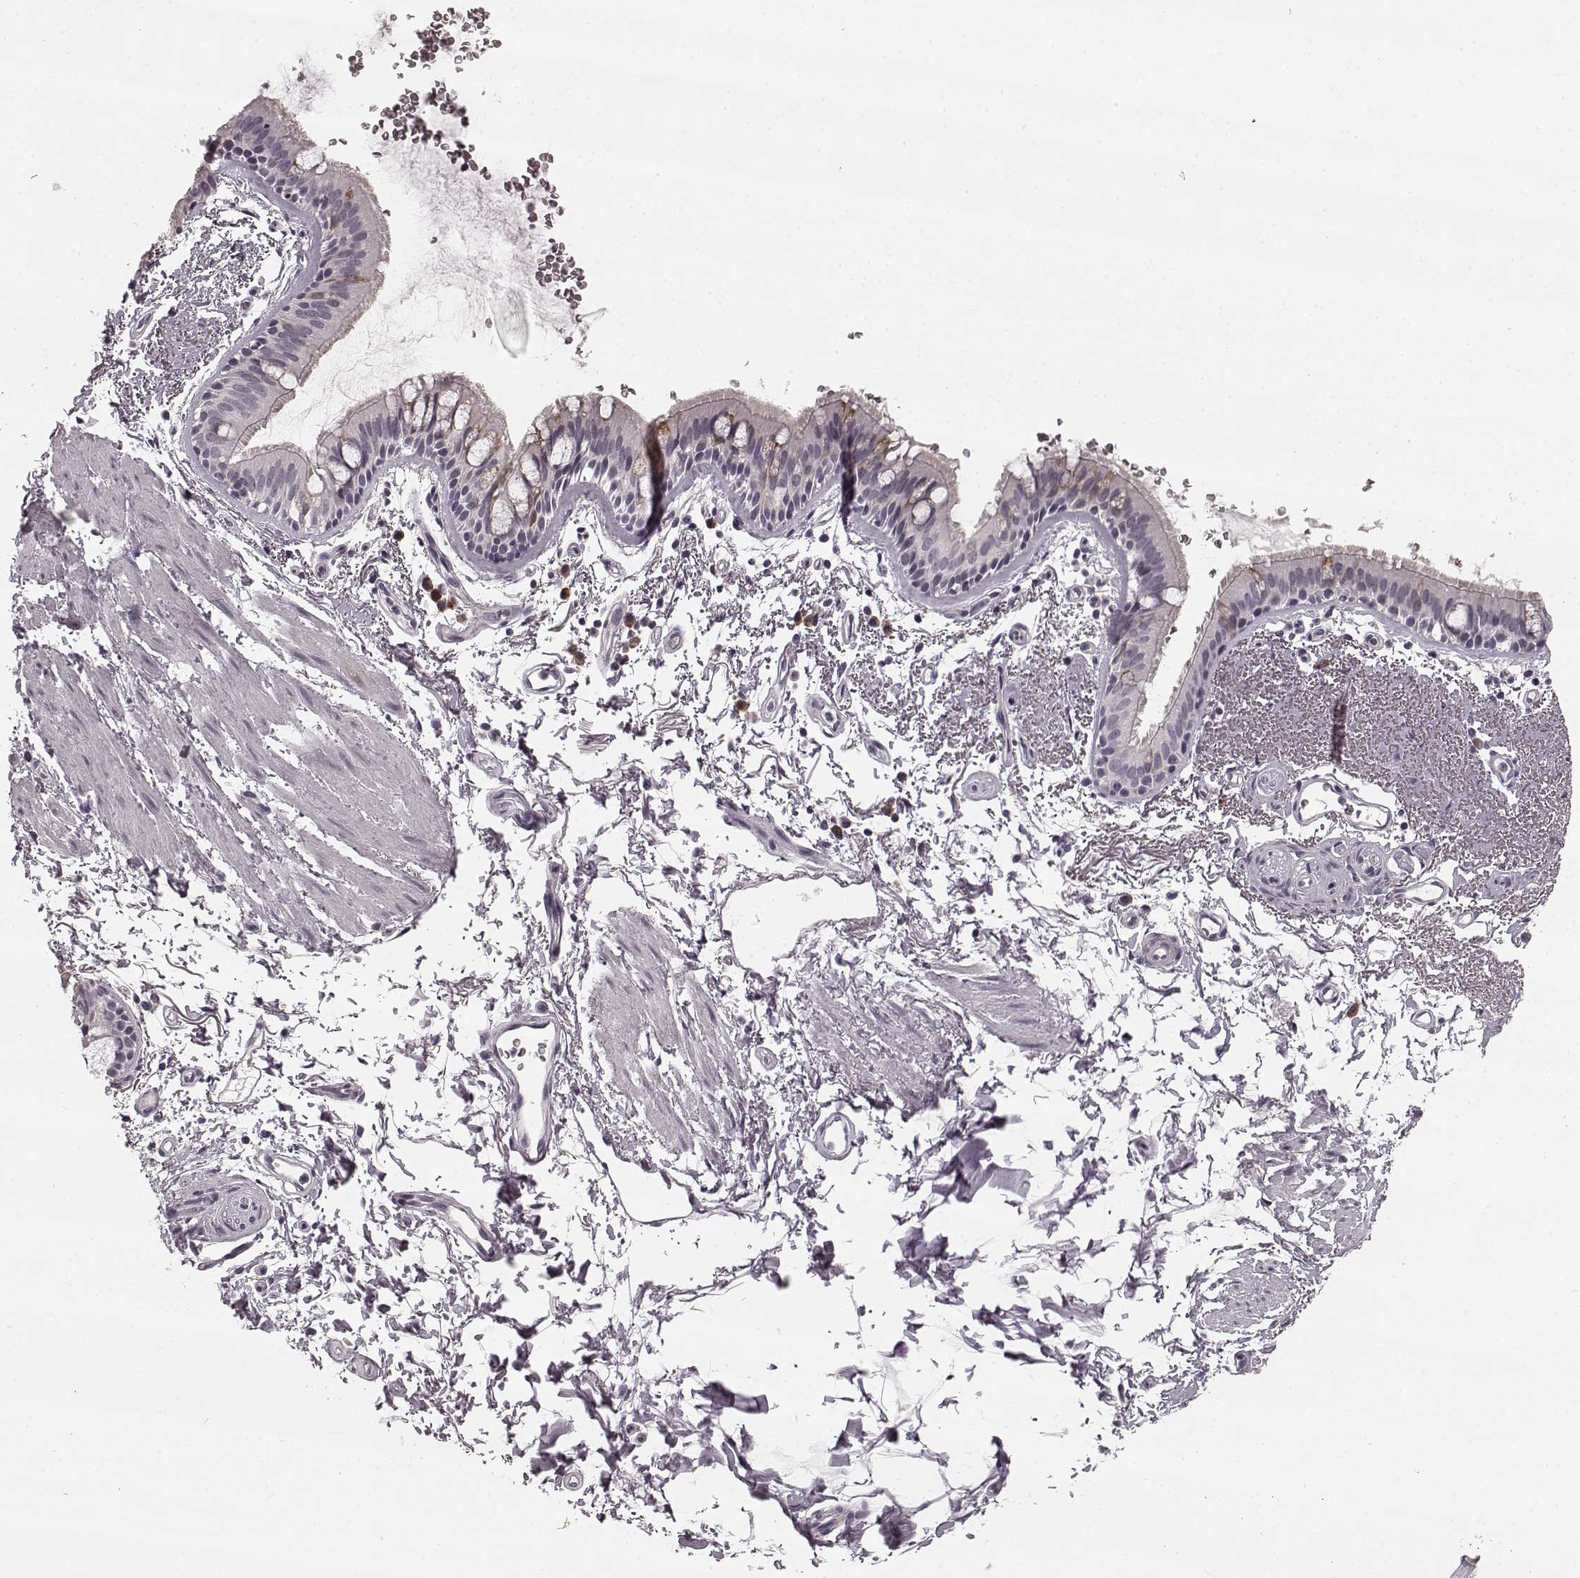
{"staining": {"intensity": "negative", "quantity": "none", "location": "none"}, "tissue": "bronchus", "cell_type": "Respiratory epithelial cells", "image_type": "normal", "snomed": [{"axis": "morphology", "description": "Normal tissue, NOS"}, {"axis": "topography", "description": "Lymph node"}, {"axis": "topography", "description": "Bronchus"}], "caption": "Immunohistochemical staining of benign bronchus shows no significant expression in respiratory epithelial cells. (DAB IHC visualized using brightfield microscopy, high magnification).", "gene": "FAM234B", "patient": {"sex": "female", "age": 70}}